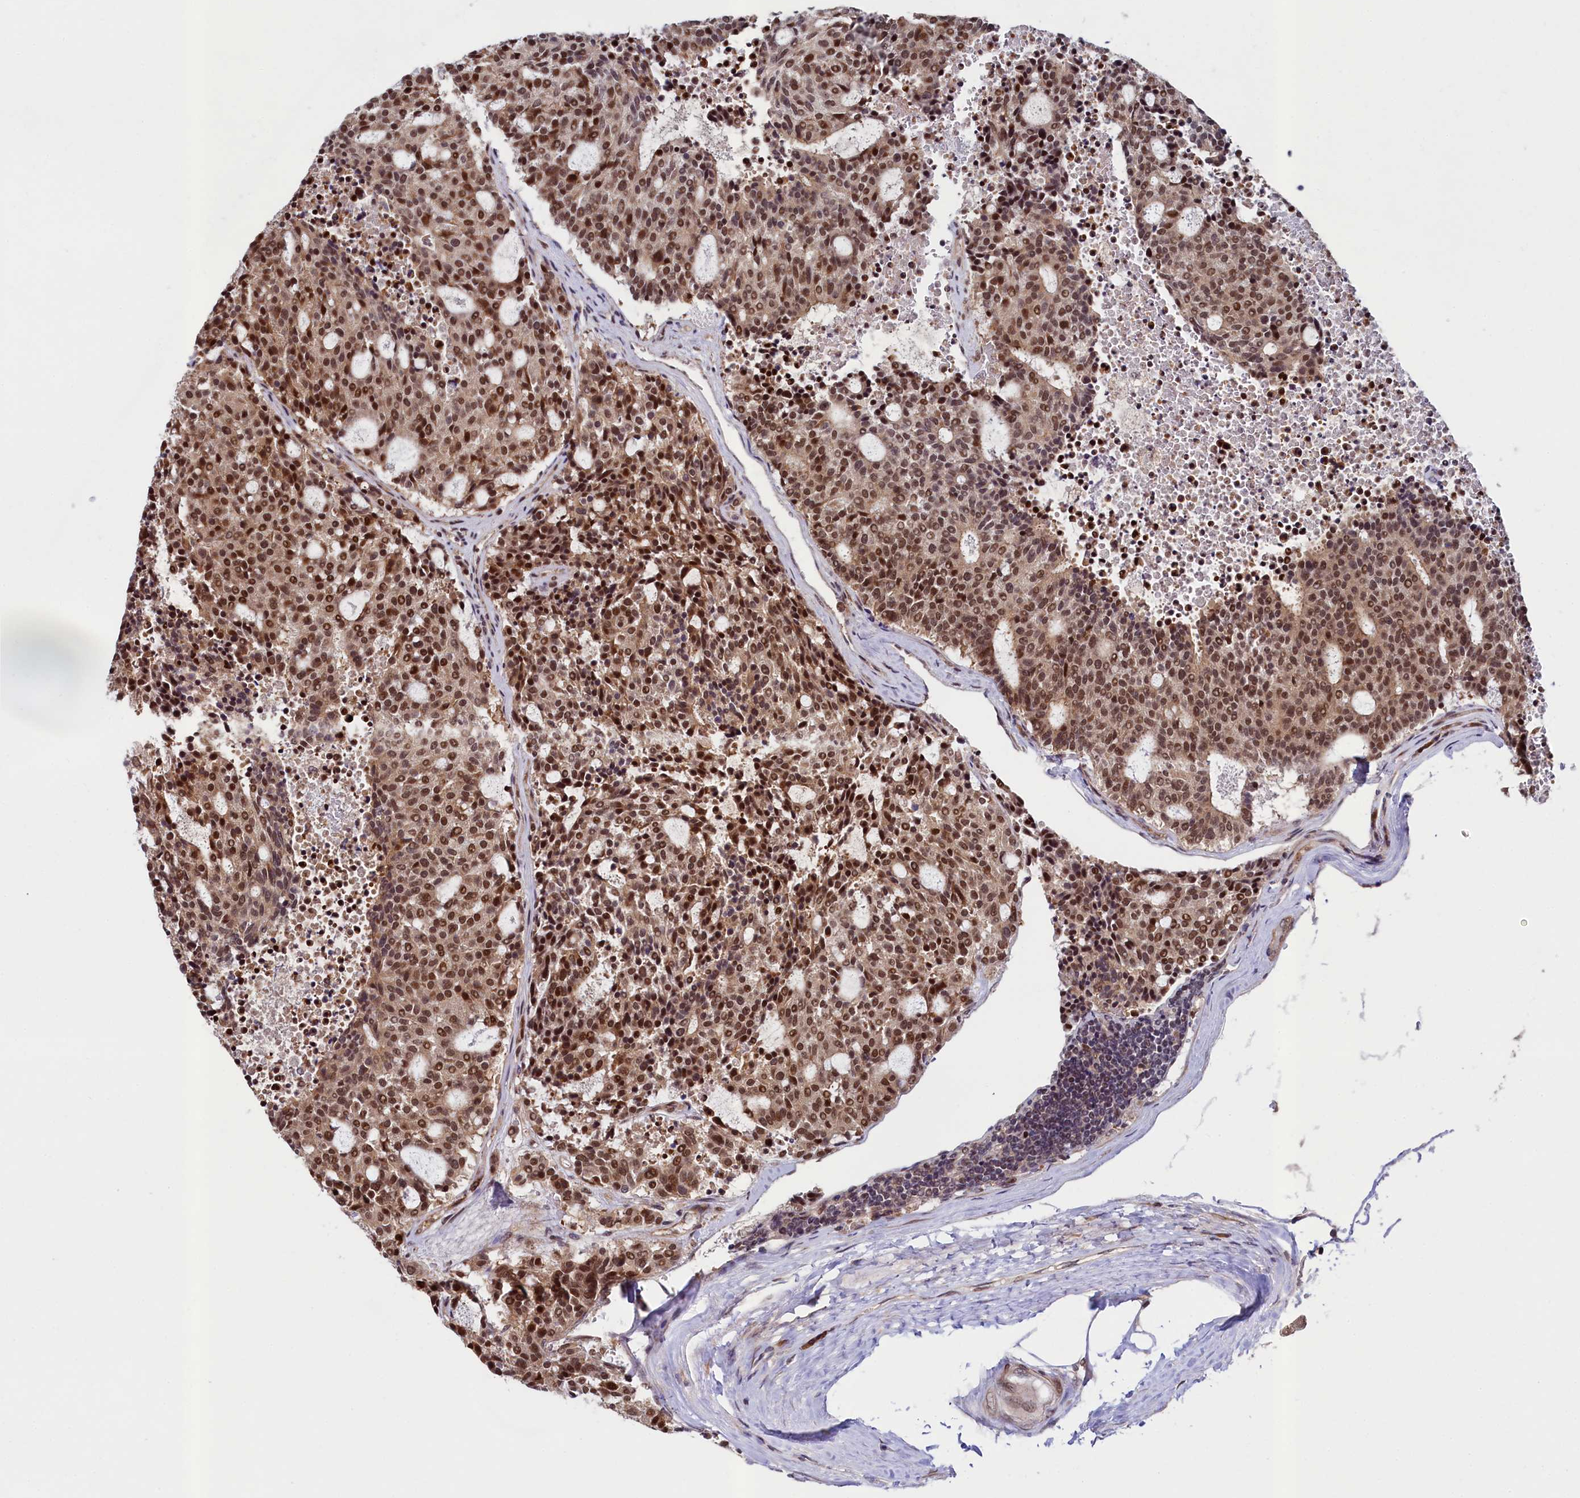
{"staining": {"intensity": "moderate", "quantity": ">75%", "location": "nuclear"}, "tissue": "carcinoid", "cell_type": "Tumor cells", "image_type": "cancer", "snomed": [{"axis": "morphology", "description": "Carcinoid, malignant, NOS"}, {"axis": "topography", "description": "Pancreas"}], "caption": "IHC staining of malignant carcinoid, which exhibits medium levels of moderate nuclear expression in approximately >75% of tumor cells indicating moderate nuclear protein expression. The staining was performed using DAB (3,3'-diaminobenzidine) (brown) for protein detection and nuclei were counterstained in hematoxylin (blue).", "gene": "LEO1", "patient": {"sex": "female", "age": 54}}